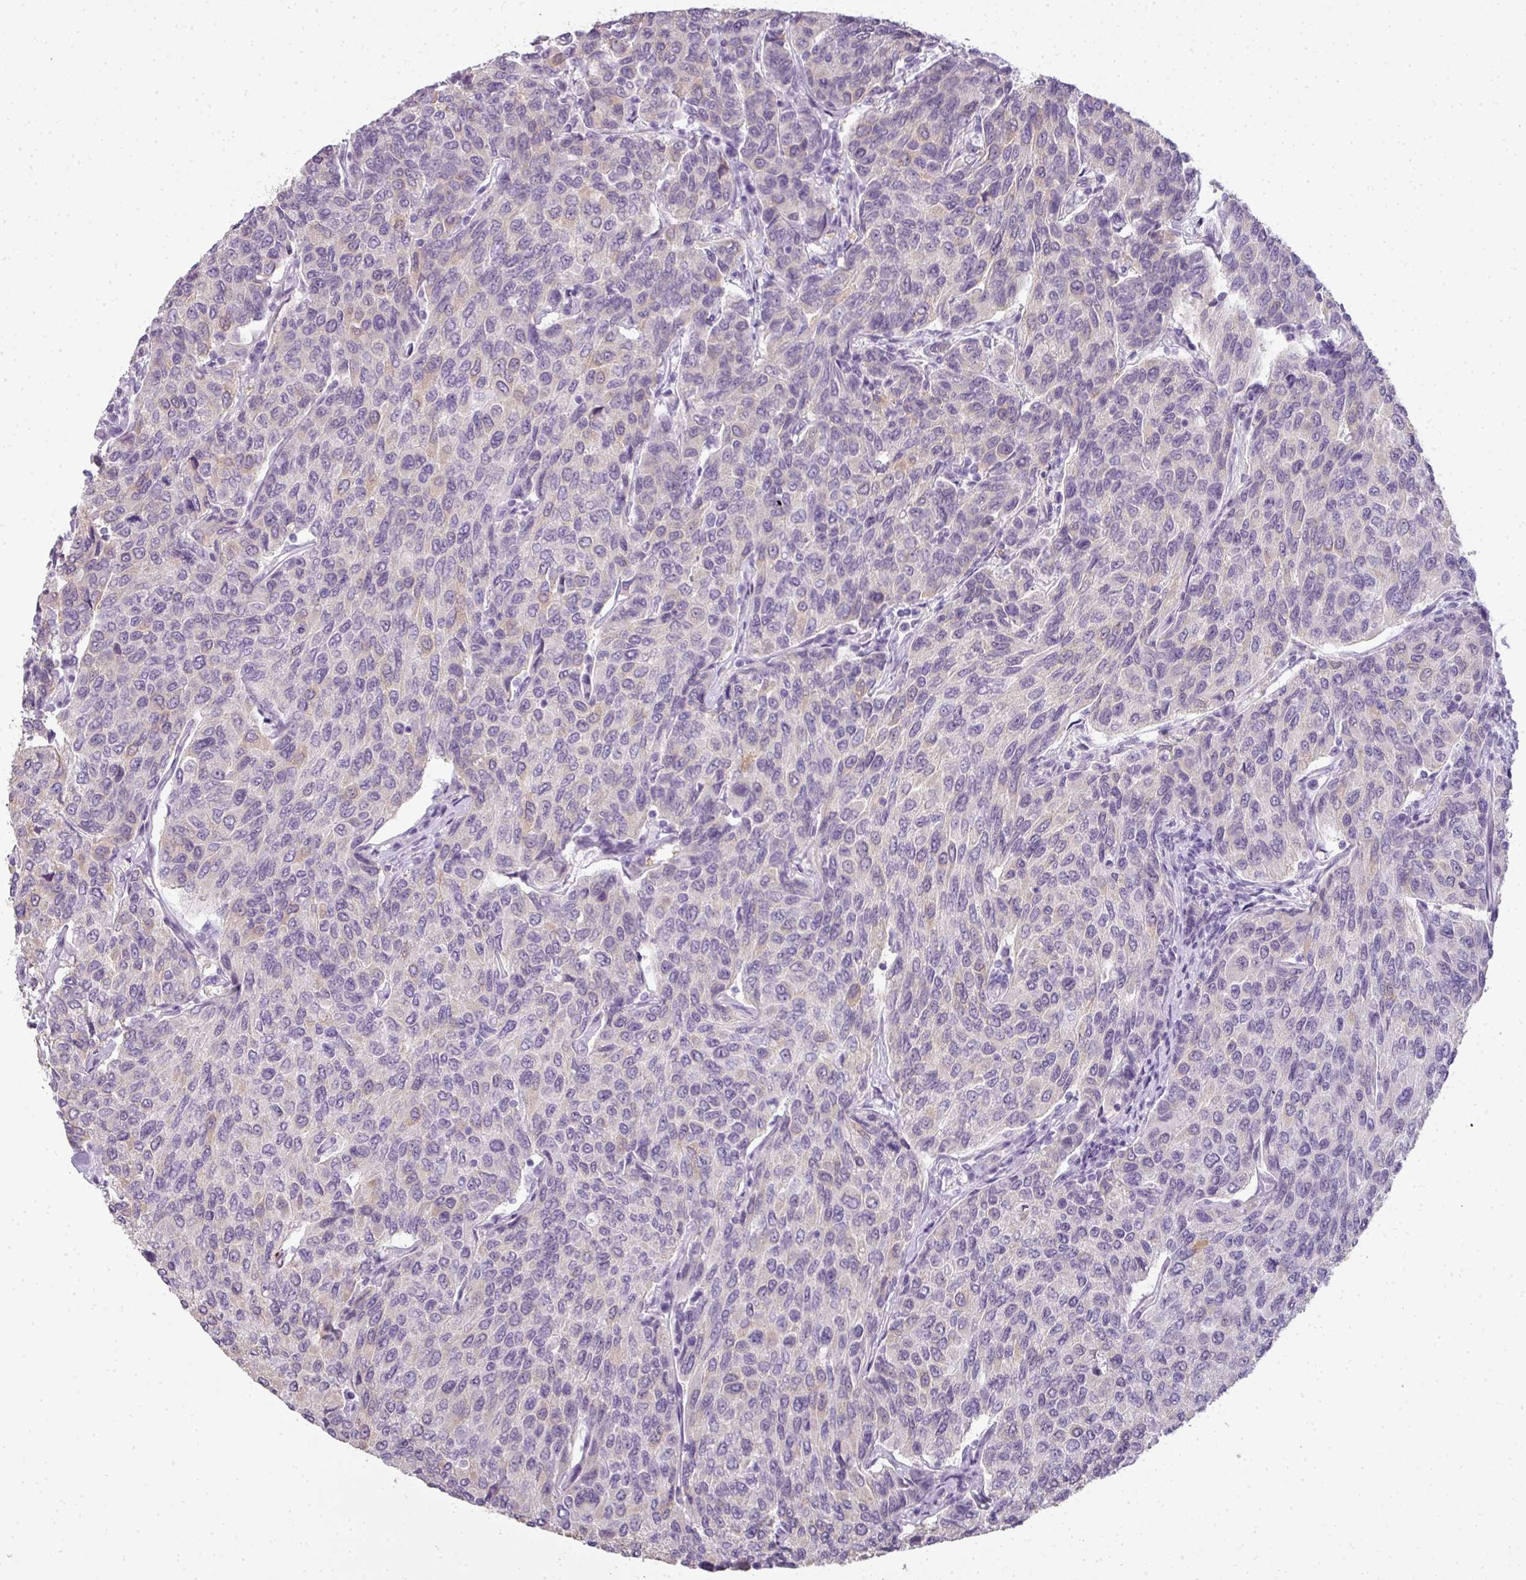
{"staining": {"intensity": "negative", "quantity": "none", "location": "none"}, "tissue": "breast cancer", "cell_type": "Tumor cells", "image_type": "cancer", "snomed": [{"axis": "morphology", "description": "Duct carcinoma"}, {"axis": "topography", "description": "Breast"}], "caption": "This micrograph is of breast cancer stained with immunohistochemistry (IHC) to label a protein in brown with the nuclei are counter-stained blue. There is no expression in tumor cells.", "gene": "RBMY1F", "patient": {"sex": "female", "age": 55}}